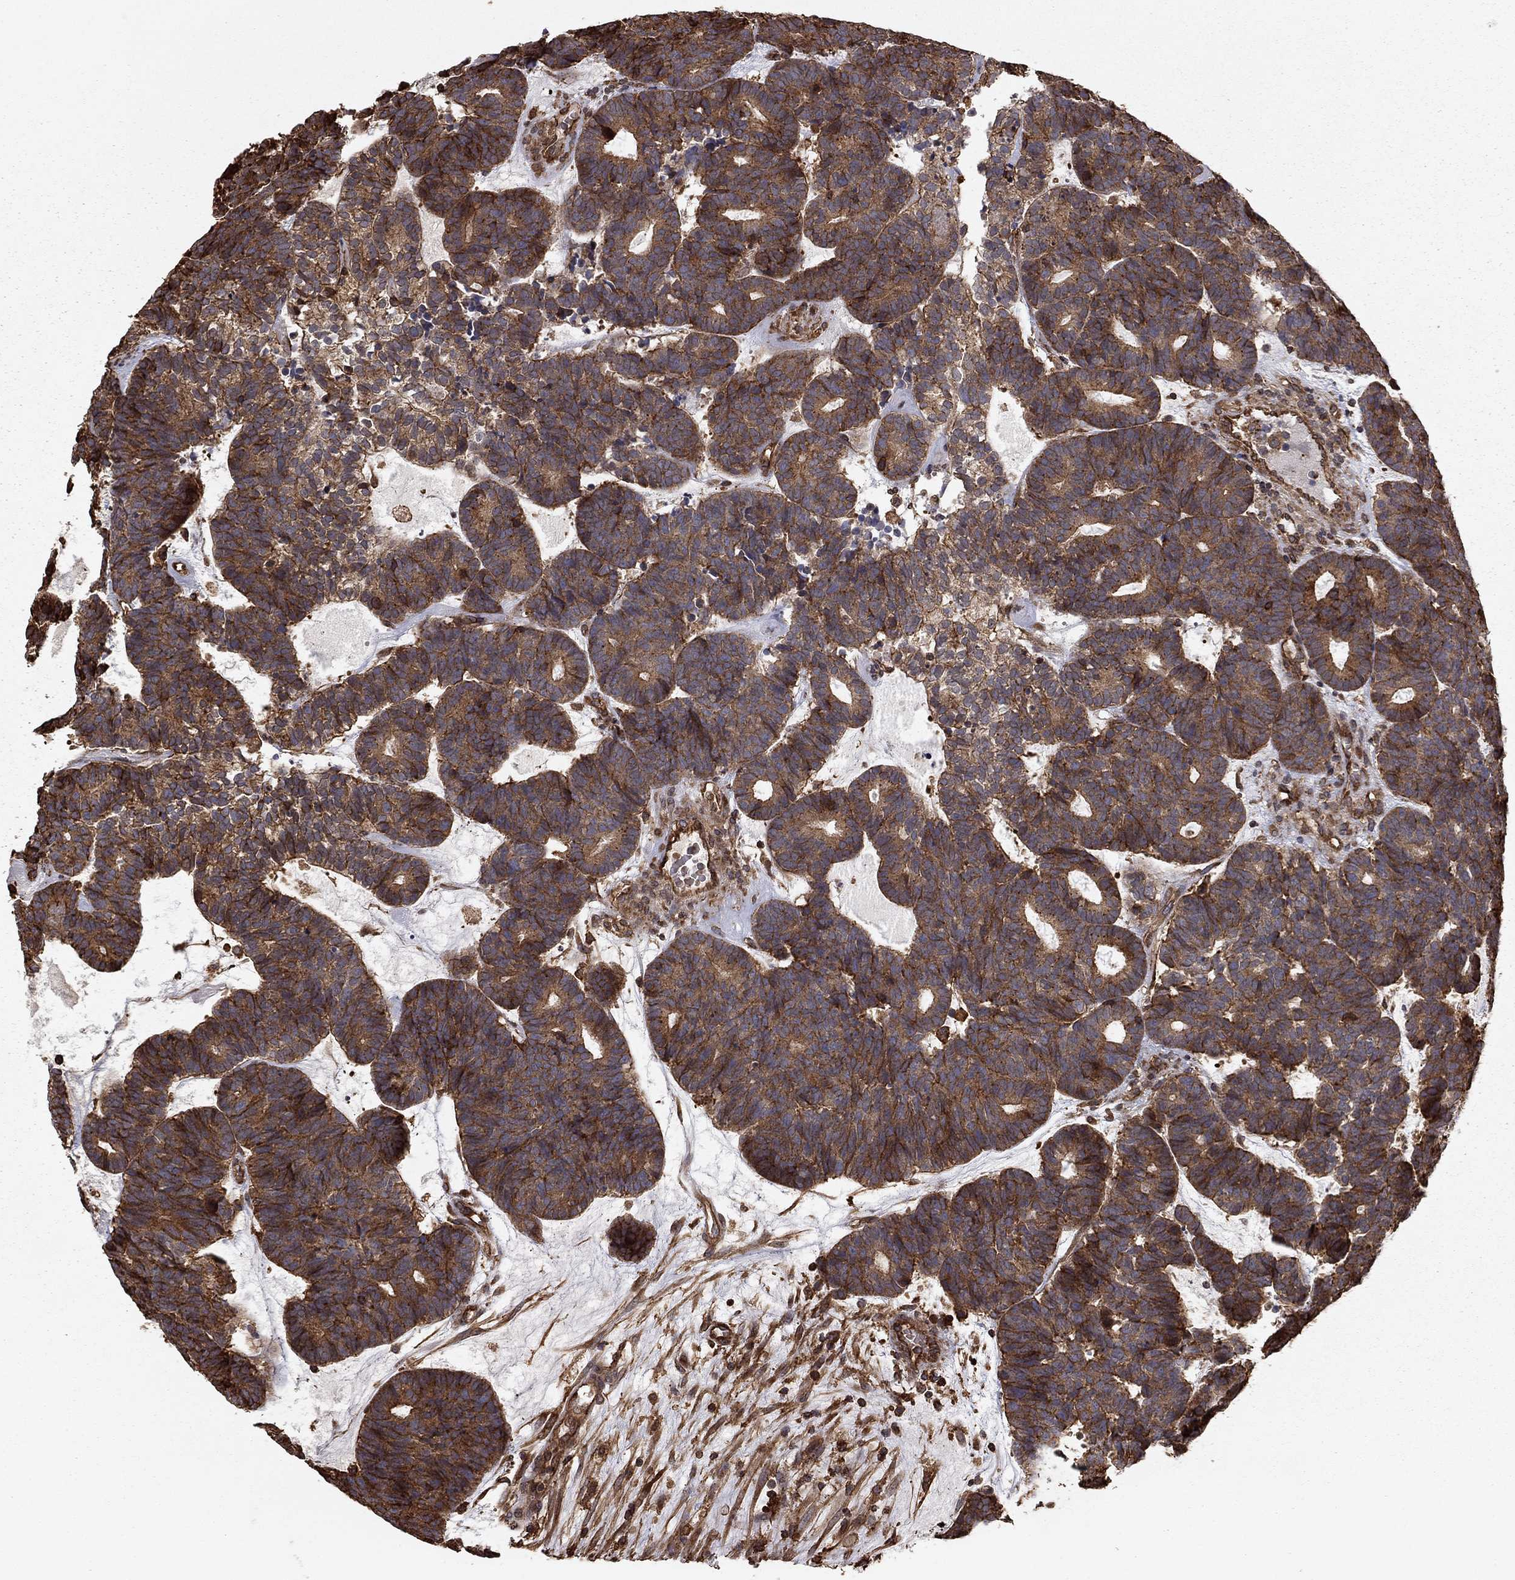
{"staining": {"intensity": "moderate", "quantity": ">75%", "location": "cytoplasmic/membranous"}, "tissue": "head and neck cancer", "cell_type": "Tumor cells", "image_type": "cancer", "snomed": [{"axis": "morphology", "description": "Adenocarcinoma, NOS"}, {"axis": "topography", "description": "Head-Neck"}], "caption": "The micrograph demonstrates immunohistochemical staining of head and neck adenocarcinoma. There is moderate cytoplasmic/membranous expression is seen in about >75% of tumor cells. (brown staining indicates protein expression, while blue staining denotes nuclei).", "gene": "HABP4", "patient": {"sex": "female", "age": 81}}